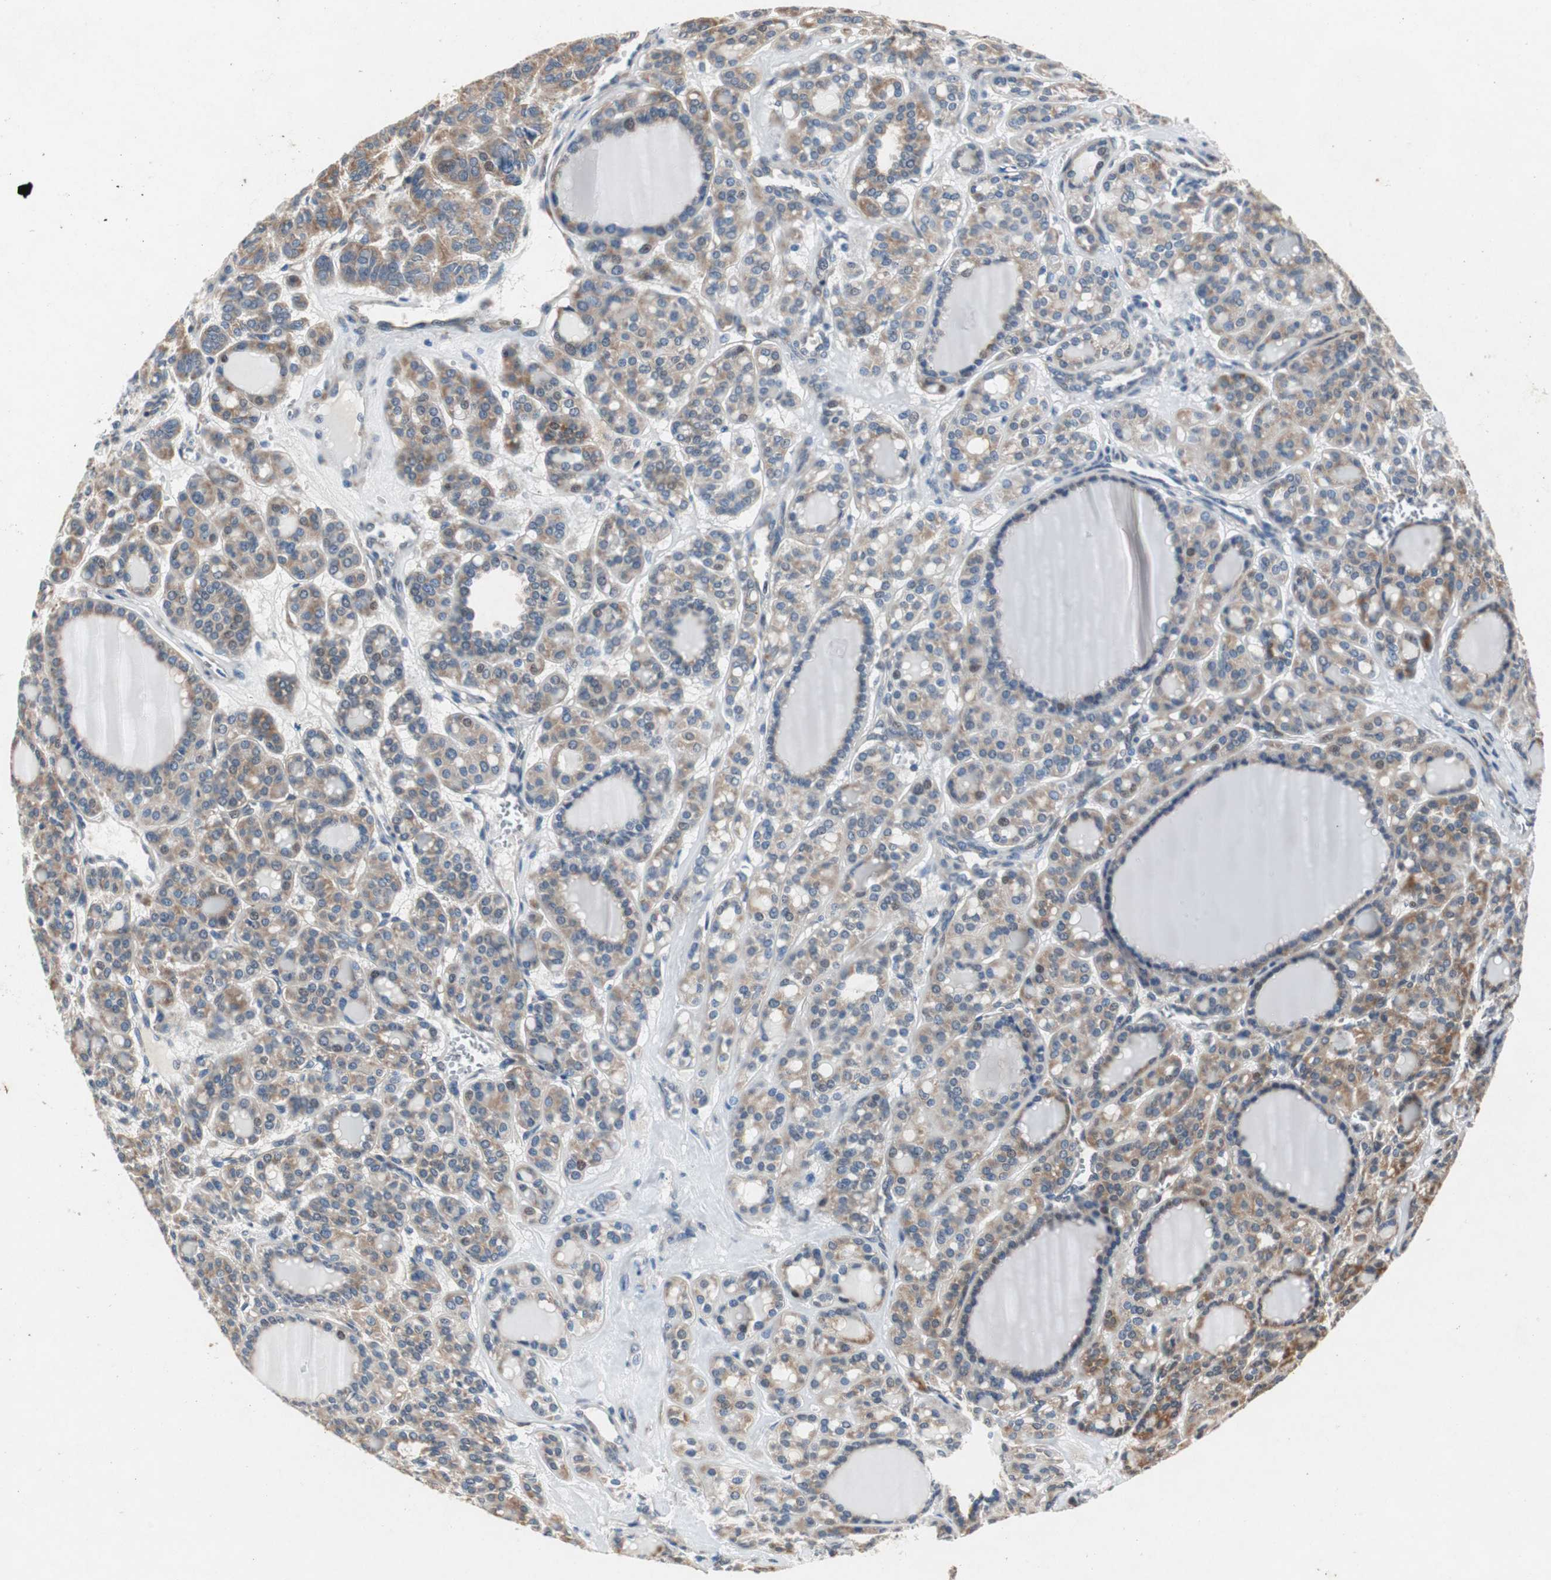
{"staining": {"intensity": "moderate", "quantity": ">75%", "location": "cytoplasmic/membranous"}, "tissue": "thyroid cancer", "cell_type": "Tumor cells", "image_type": "cancer", "snomed": [{"axis": "morphology", "description": "Follicular adenoma carcinoma, NOS"}, {"axis": "topography", "description": "Thyroid gland"}], "caption": "The immunohistochemical stain highlights moderate cytoplasmic/membranous positivity in tumor cells of thyroid follicular adenoma carcinoma tissue. (Stains: DAB (3,3'-diaminobenzidine) in brown, nuclei in blue, Microscopy: brightfield microscopy at high magnification).", "gene": "RPL35", "patient": {"sex": "female", "age": 71}}